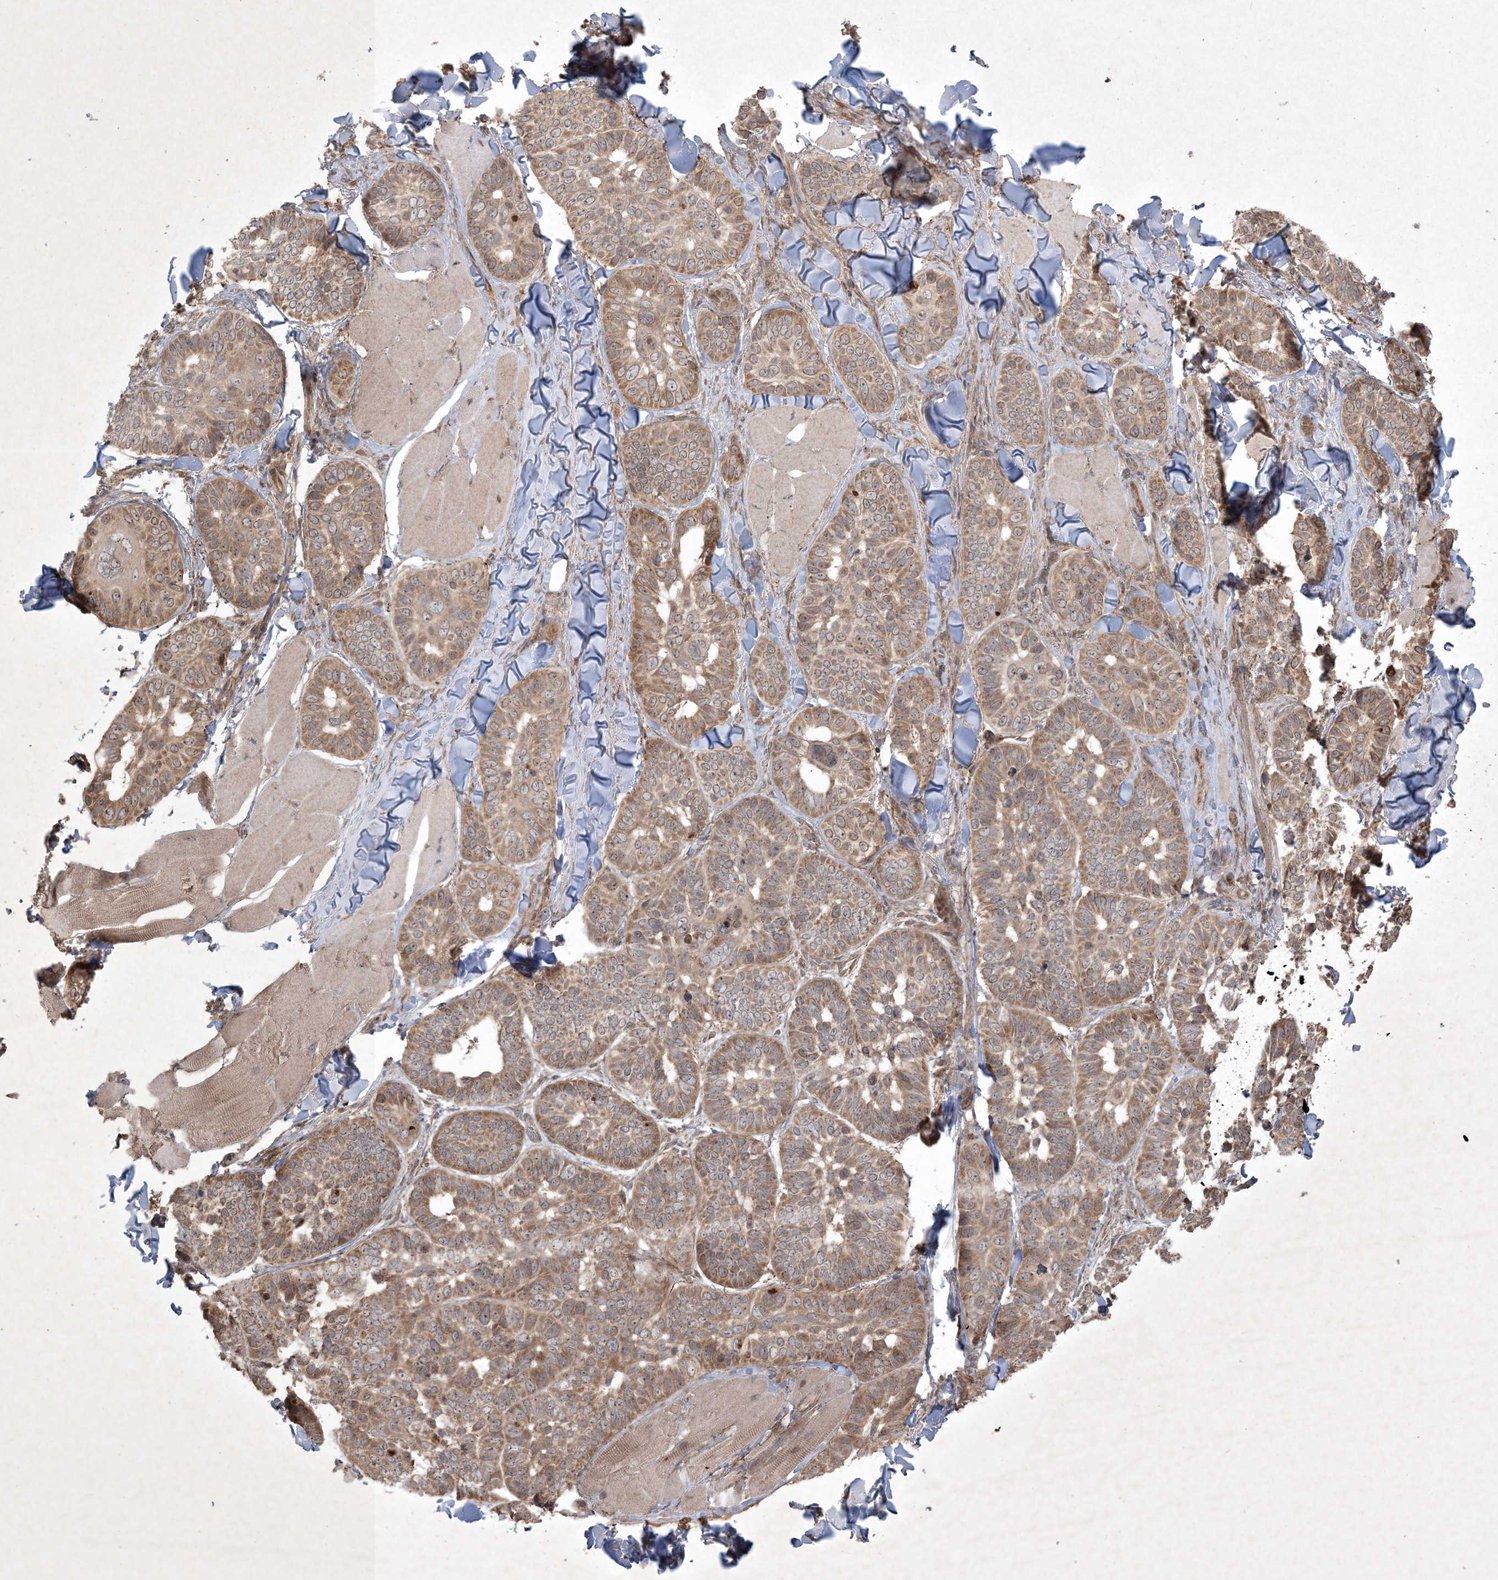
{"staining": {"intensity": "moderate", "quantity": ">75%", "location": "cytoplasmic/membranous,nuclear"}, "tissue": "skin cancer", "cell_type": "Tumor cells", "image_type": "cancer", "snomed": [{"axis": "morphology", "description": "Basal cell carcinoma"}, {"axis": "topography", "description": "Skin"}], "caption": "Immunohistochemistry (IHC) (DAB (3,3'-diaminobenzidine)) staining of skin cancer (basal cell carcinoma) reveals moderate cytoplasmic/membranous and nuclear protein staining in about >75% of tumor cells.", "gene": "NRBP2", "patient": {"sex": "male", "age": 62}}